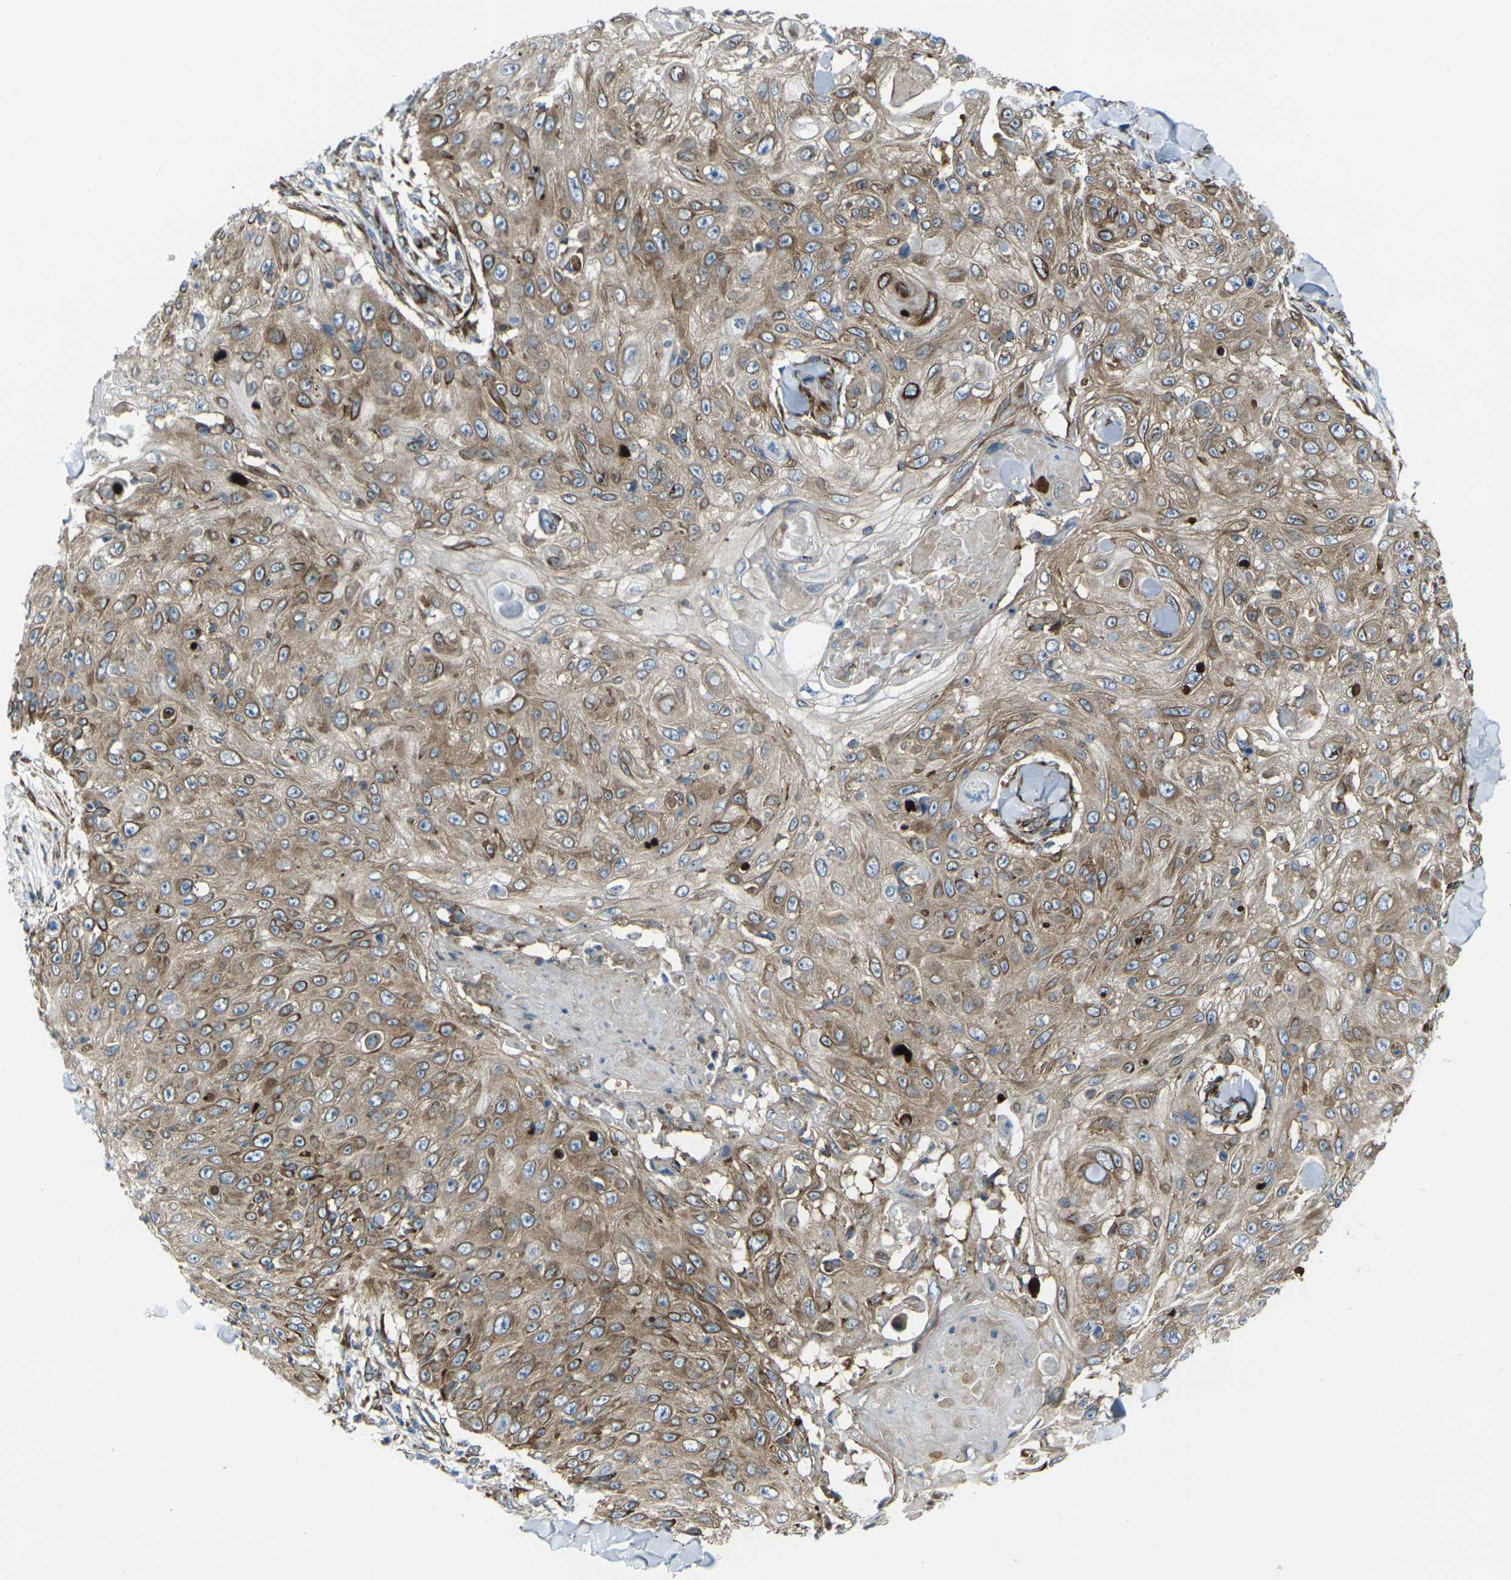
{"staining": {"intensity": "moderate", "quantity": ">75%", "location": "cytoplasmic/membranous"}, "tissue": "skin cancer", "cell_type": "Tumor cells", "image_type": "cancer", "snomed": [{"axis": "morphology", "description": "Squamous cell carcinoma, NOS"}, {"axis": "topography", "description": "Skin"}], "caption": "This photomicrograph demonstrates immunohistochemistry (IHC) staining of human squamous cell carcinoma (skin), with medium moderate cytoplasmic/membranous staining in approximately >75% of tumor cells.", "gene": "CELSR2", "patient": {"sex": "male", "age": 86}}